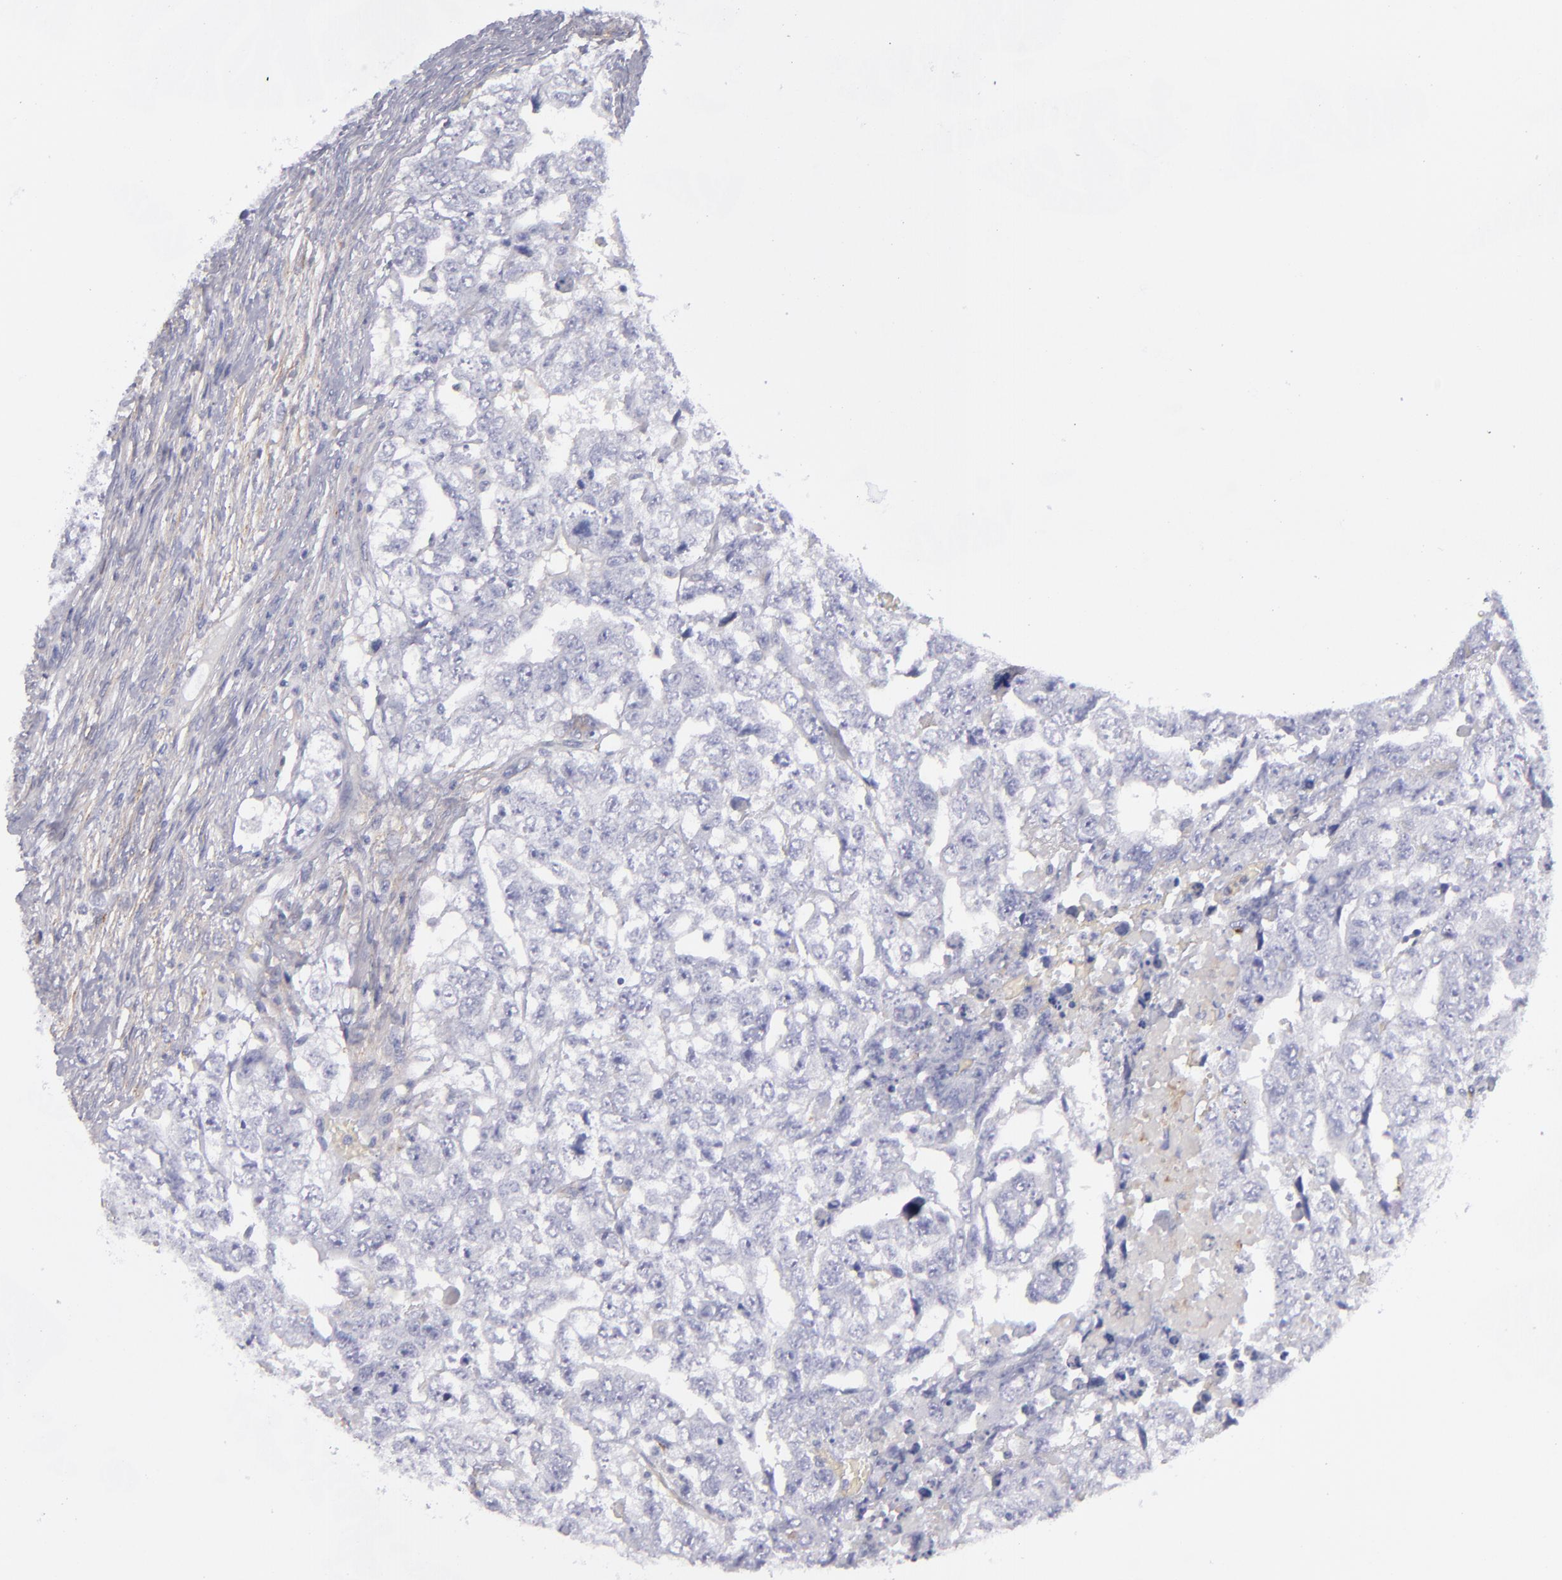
{"staining": {"intensity": "negative", "quantity": "none", "location": "none"}, "tissue": "testis cancer", "cell_type": "Tumor cells", "image_type": "cancer", "snomed": [{"axis": "morphology", "description": "Carcinoma, Embryonal, NOS"}, {"axis": "topography", "description": "Testis"}], "caption": "Tumor cells are negative for protein expression in human embryonal carcinoma (testis). (DAB IHC with hematoxylin counter stain).", "gene": "ANPEP", "patient": {"sex": "male", "age": 36}}